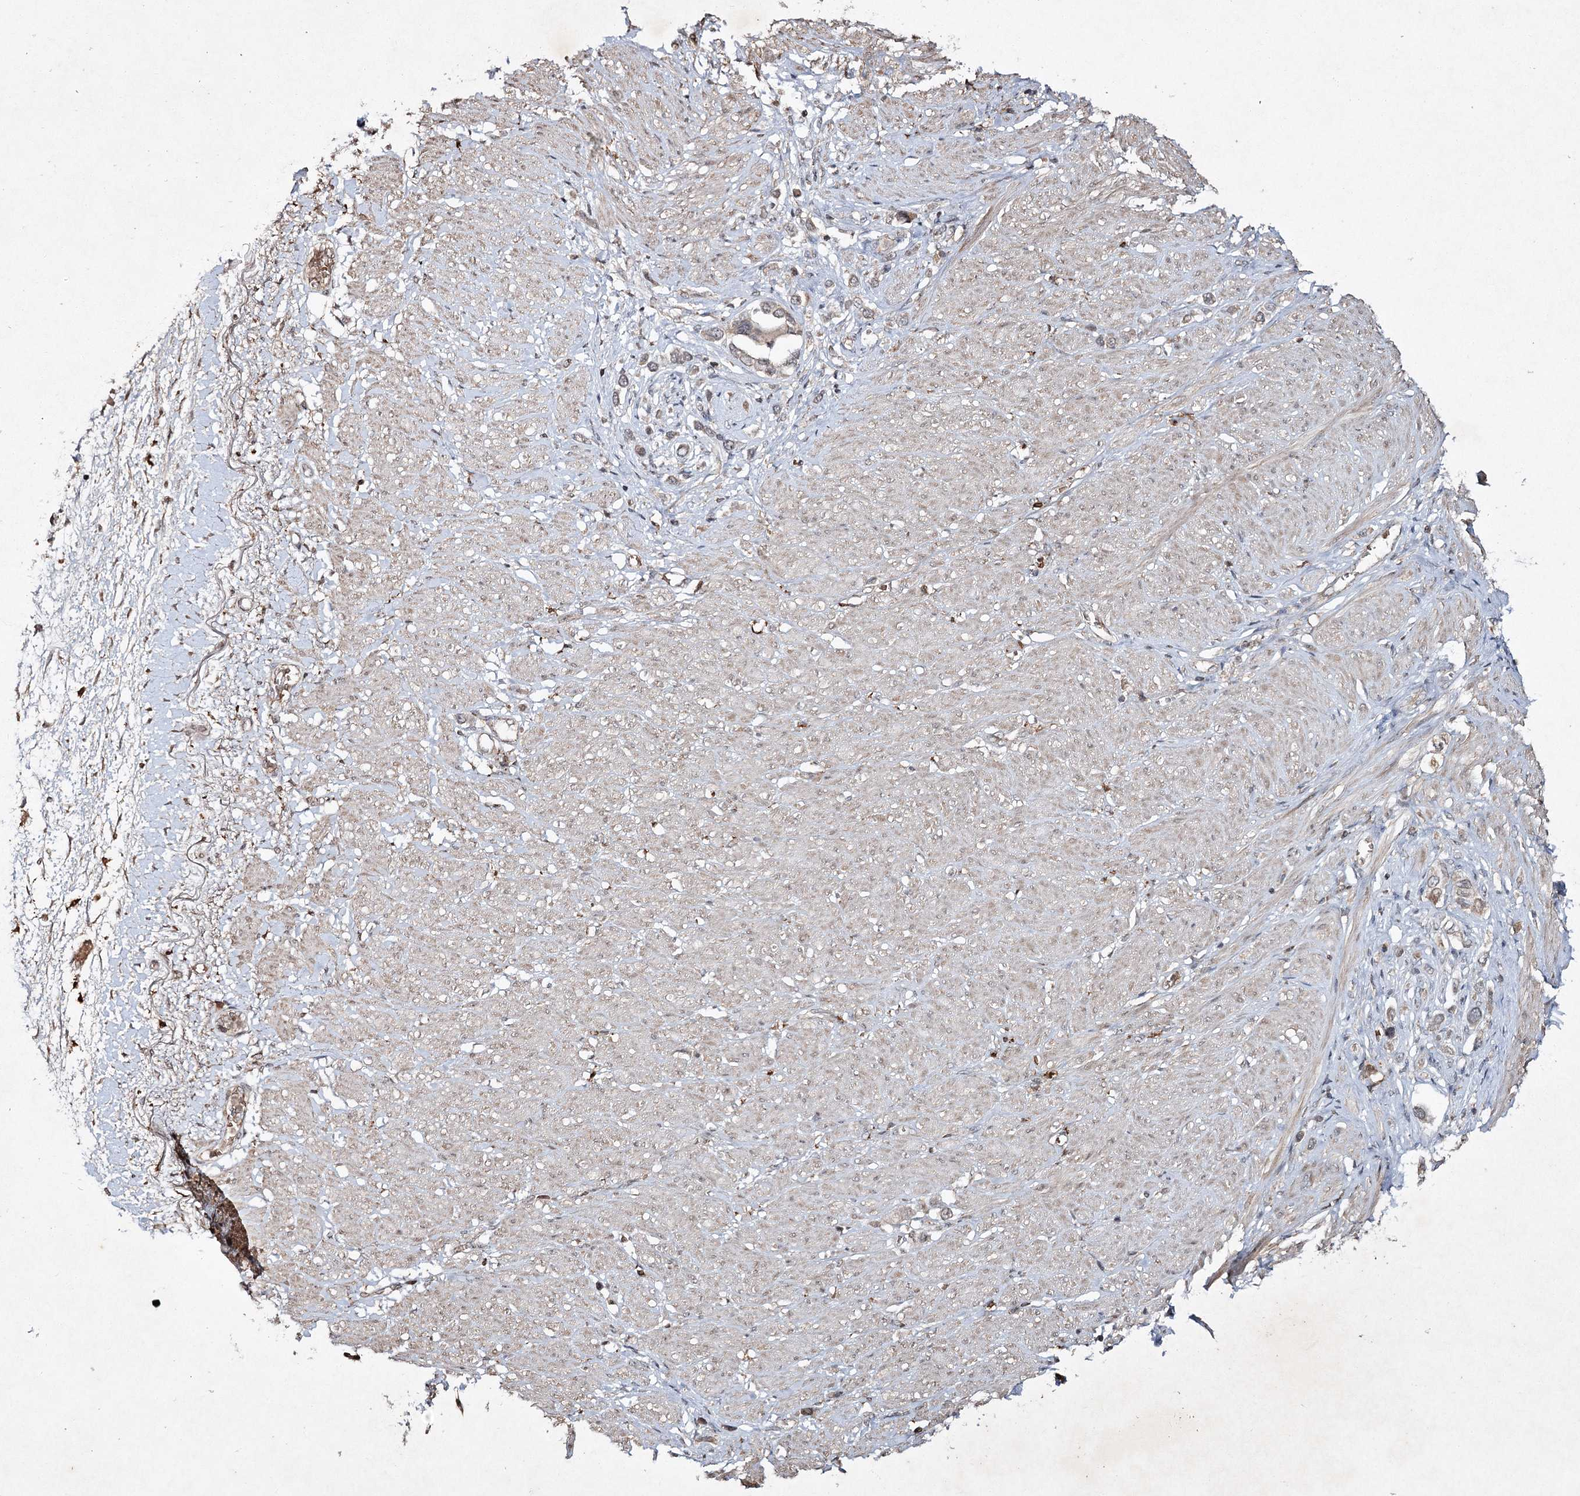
{"staining": {"intensity": "negative", "quantity": "none", "location": "none"}, "tissue": "stomach cancer", "cell_type": "Tumor cells", "image_type": "cancer", "snomed": [{"axis": "morphology", "description": "Adenocarcinoma, NOS"}, {"axis": "topography", "description": "Stomach"}], "caption": "Stomach cancer stained for a protein using IHC shows no positivity tumor cells.", "gene": "CYP2B6", "patient": {"sex": "female", "age": 65}}